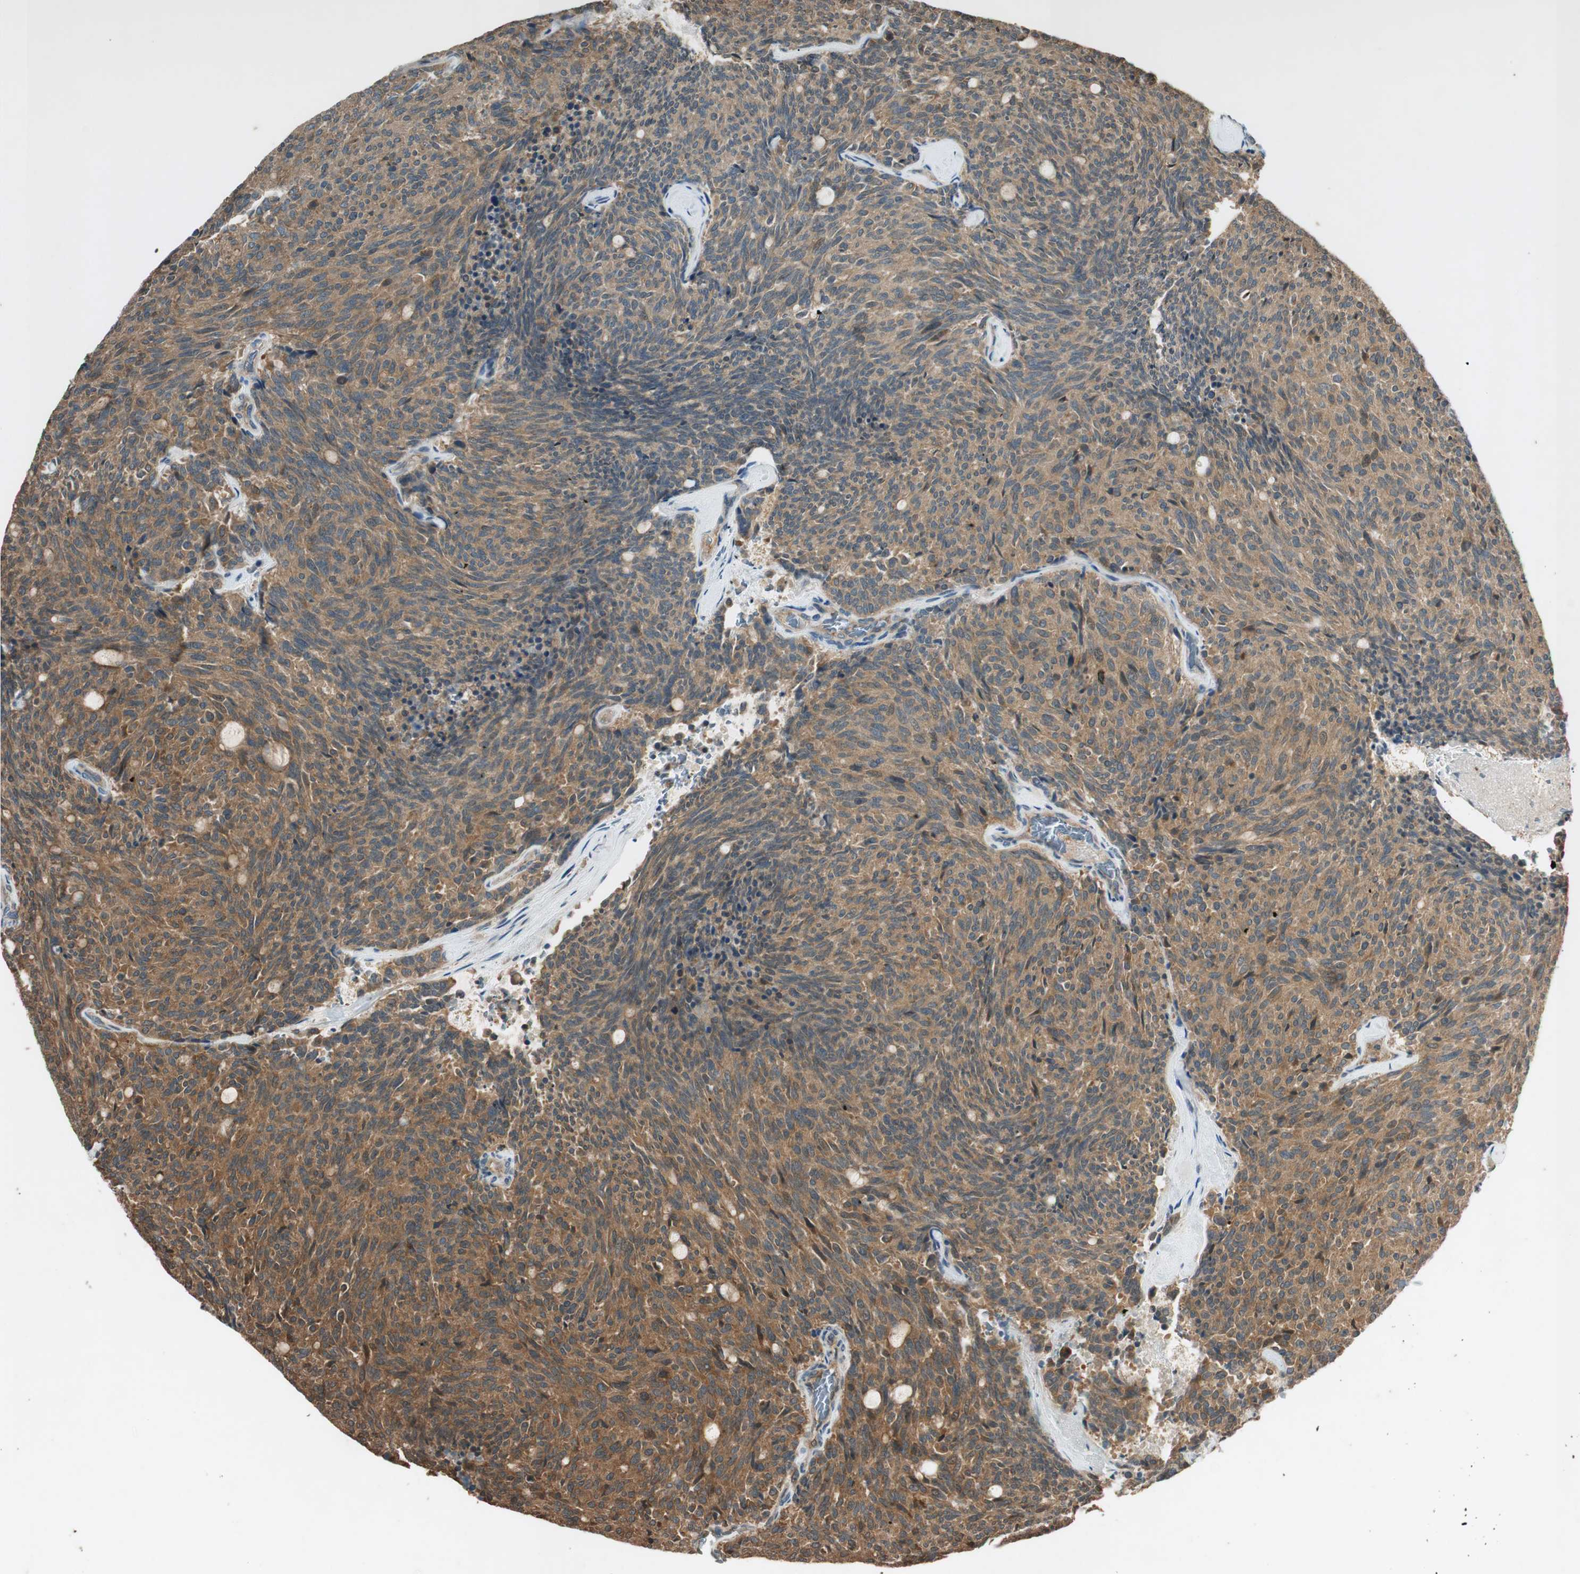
{"staining": {"intensity": "moderate", "quantity": ">75%", "location": "cytoplasmic/membranous"}, "tissue": "carcinoid", "cell_type": "Tumor cells", "image_type": "cancer", "snomed": [{"axis": "morphology", "description": "Carcinoid, malignant, NOS"}, {"axis": "topography", "description": "Pancreas"}], "caption": "Immunohistochemistry image of neoplastic tissue: human carcinoid (malignant) stained using immunohistochemistry (IHC) demonstrates medium levels of moderate protein expression localized specifically in the cytoplasmic/membranous of tumor cells, appearing as a cytoplasmic/membranous brown color.", "gene": "EPHA8", "patient": {"sex": "female", "age": 54}}